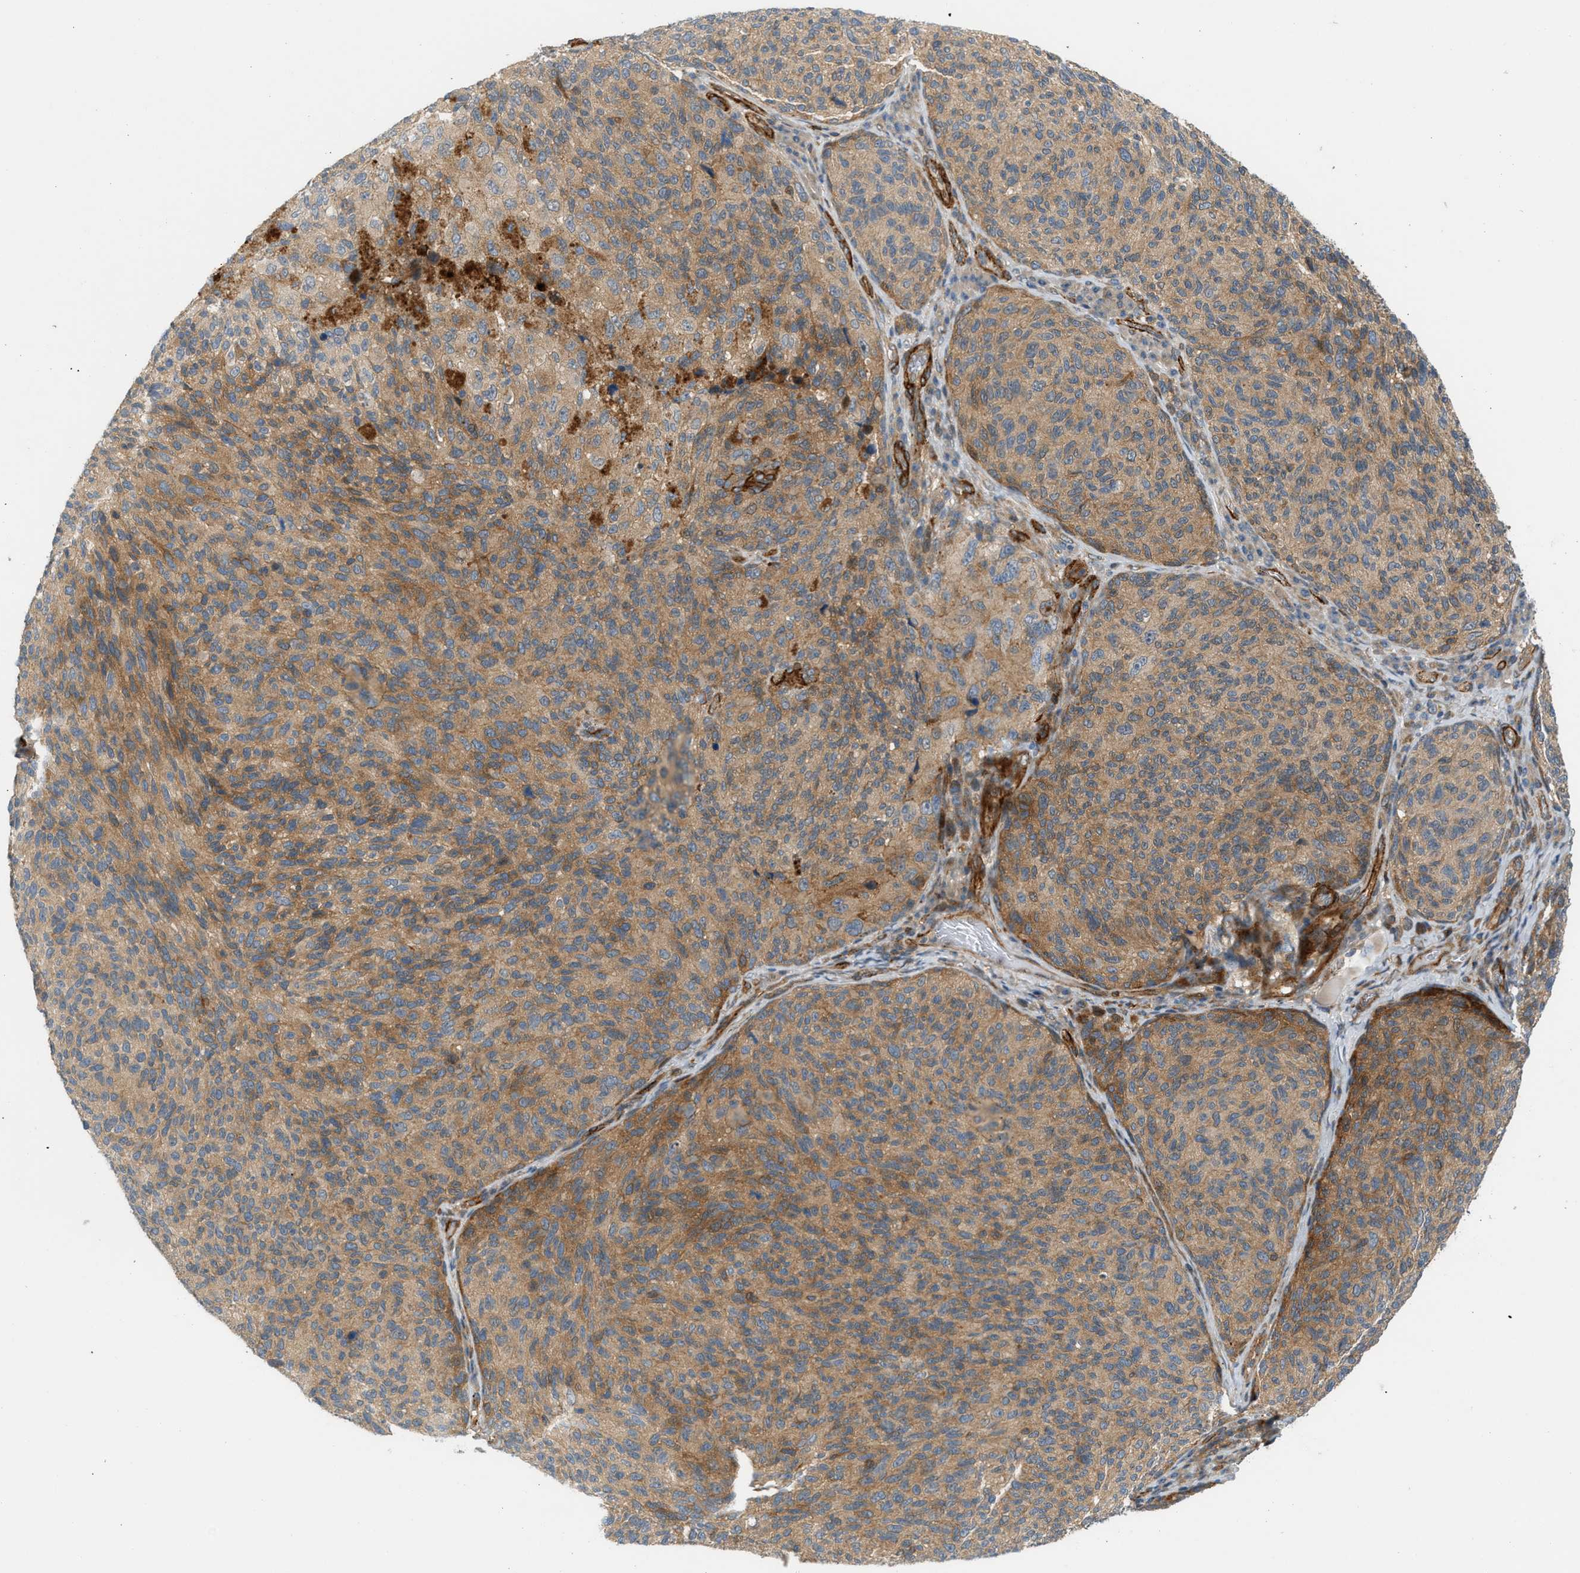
{"staining": {"intensity": "moderate", "quantity": ">75%", "location": "cytoplasmic/membranous"}, "tissue": "melanoma", "cell_type": "Tumor cells", "image_type": "cancer", "snomed": [{"axis": "morphology", "description": "Malignant melanoma, NOS"}, {"axis": "topography", "description": "Skin"}], "caption": "High-power microscopy captured an immunohistochemistry (IHC) image of melanoma, revealing moderate cytoplasmic/membranous expression in about >75% of tumor cells. (DAB (3,3'-diaminobenzidine) = brown stain, brightfield microscopy at high magnification).", "gene": "EDNRA", "patient": {"sex": "female", "age": 73}}